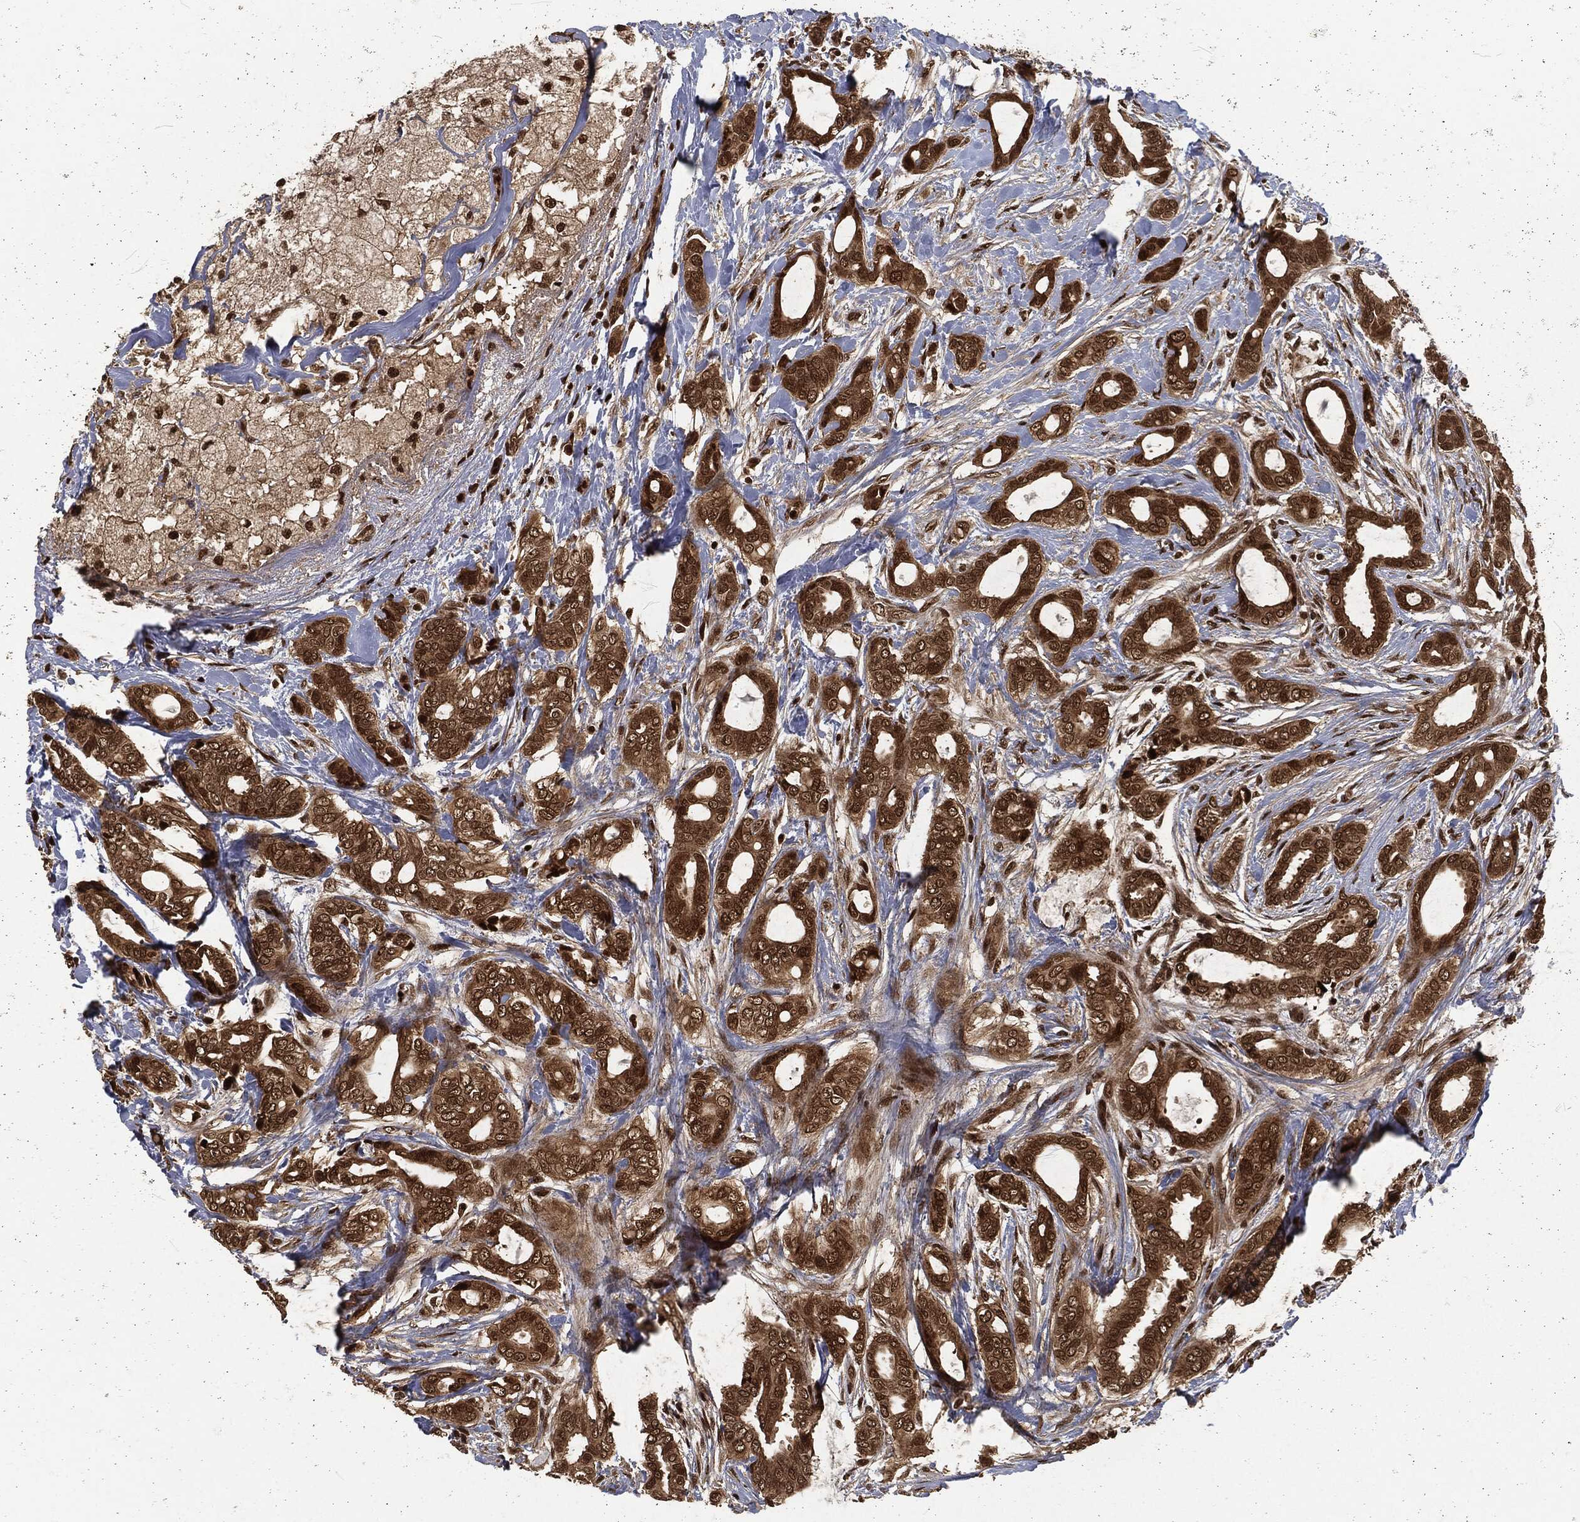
{"staining": {"intensity": "strong", "quantity": ">75%", "location": "cytoplasmic/membranous,nuclear"}, "tissue": "breast cancer", "cell_type": "Tumor cells", "image_type": "cancer", "snomed": [{"axis": "morphology", "description": "Duct carcinoma"}, {"axis": "topography", "description": "Breast"}], "caption": "Approximately >75% of tumor cells in breast cancer reveal strong cytoplasmic/membranous and nuclear protein expression as visualized by brown immunohistochemical staining.", "gene": "NGRN", "patient": {"sex": "female", "age": 51}}